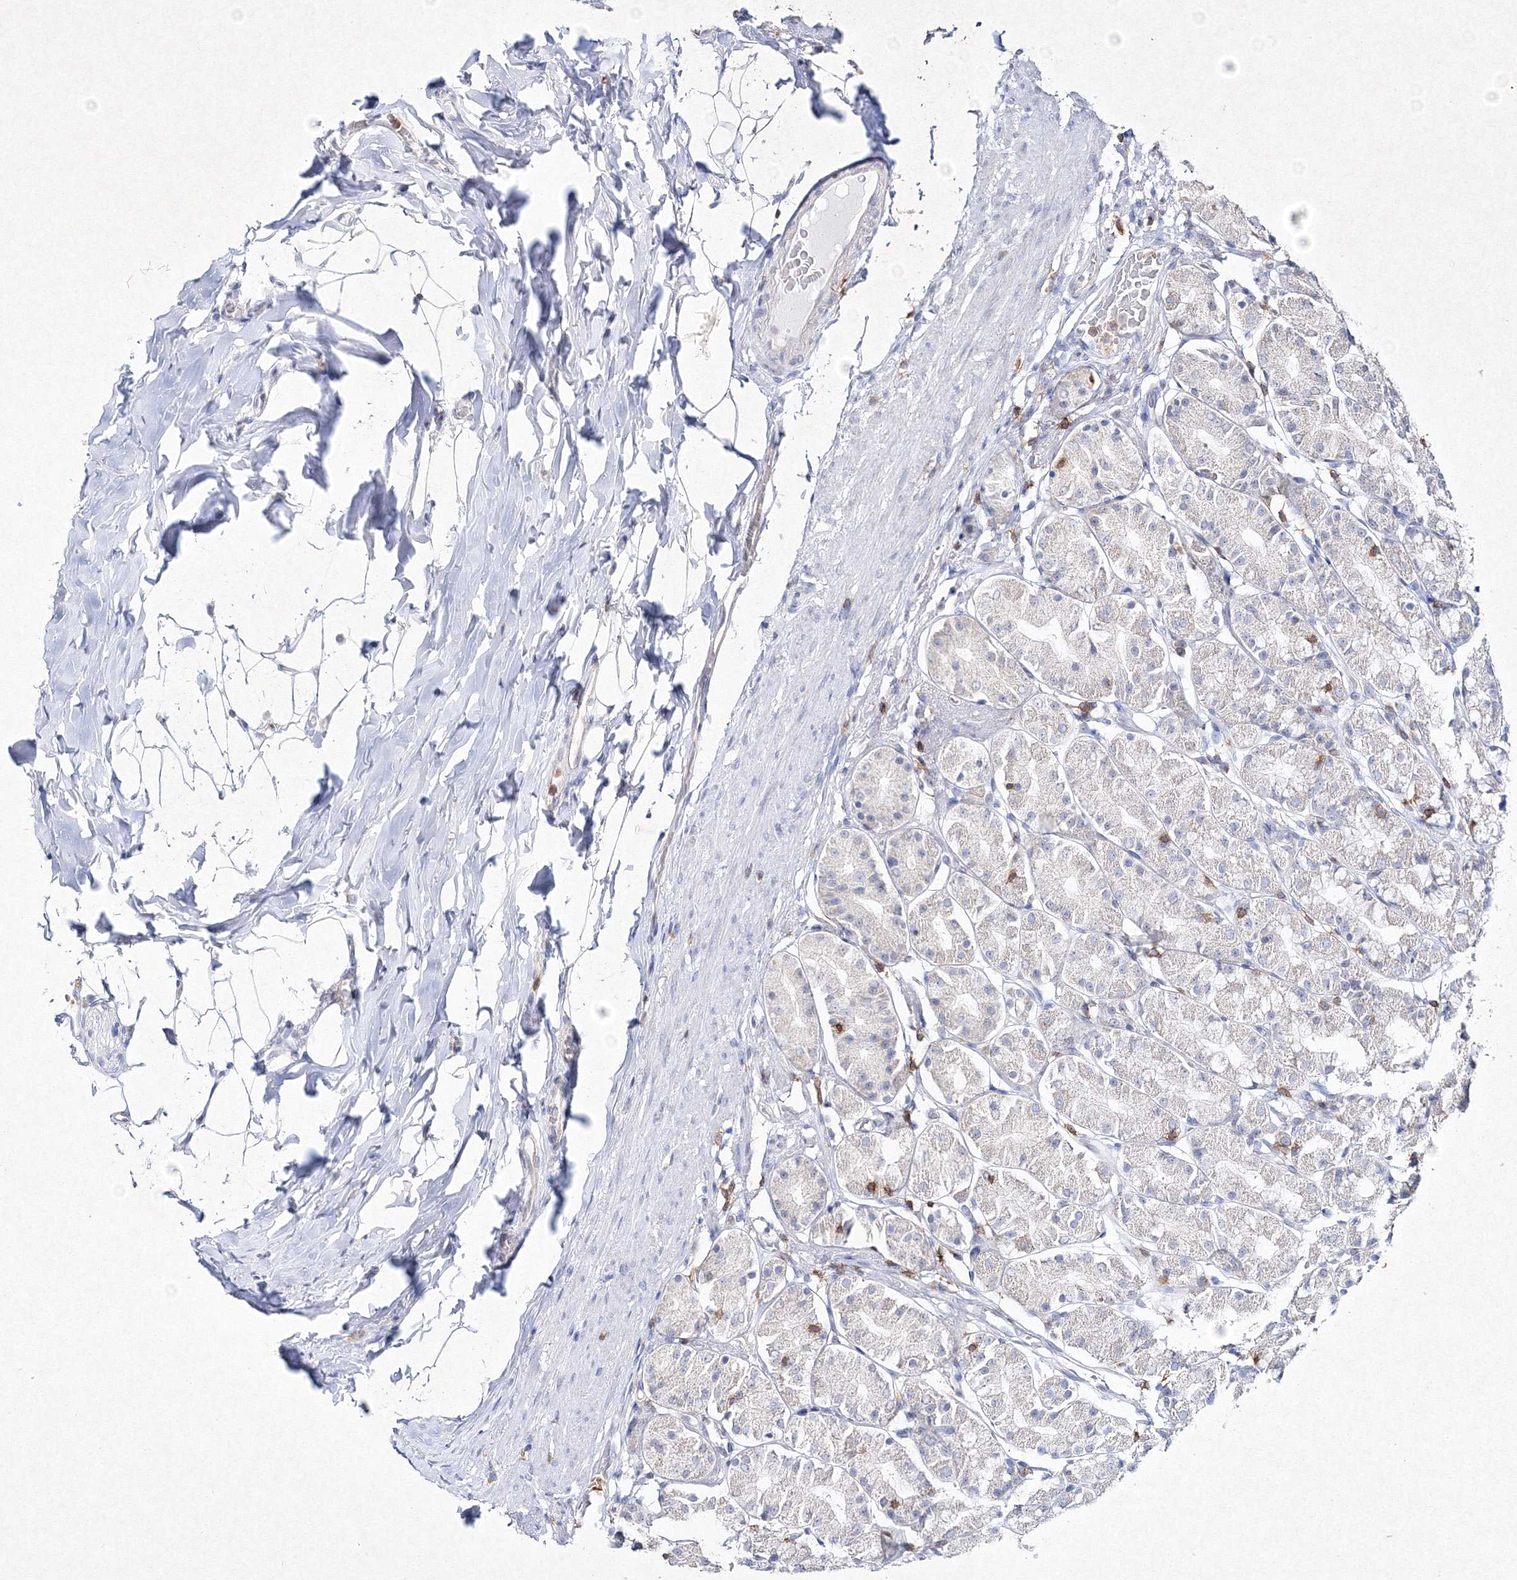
{"staining": {"intensity": "negative", "quantity": "none", "location": "none"}, "tissue": "stomach", "cell_type": "Glandular cells", "image_type": "normal", "snomed": [{"axis": "morphology", "description": "Normal tissue, NOS"}, {"axis": "topography", "description": "Stomach, upper"}], "caption": "This is an immunohistochemistry micrograph of normal stomach. There is no positivity in glandular cells.", "gene": "HCST", "patient": {"sex": "male", "age": 68}}